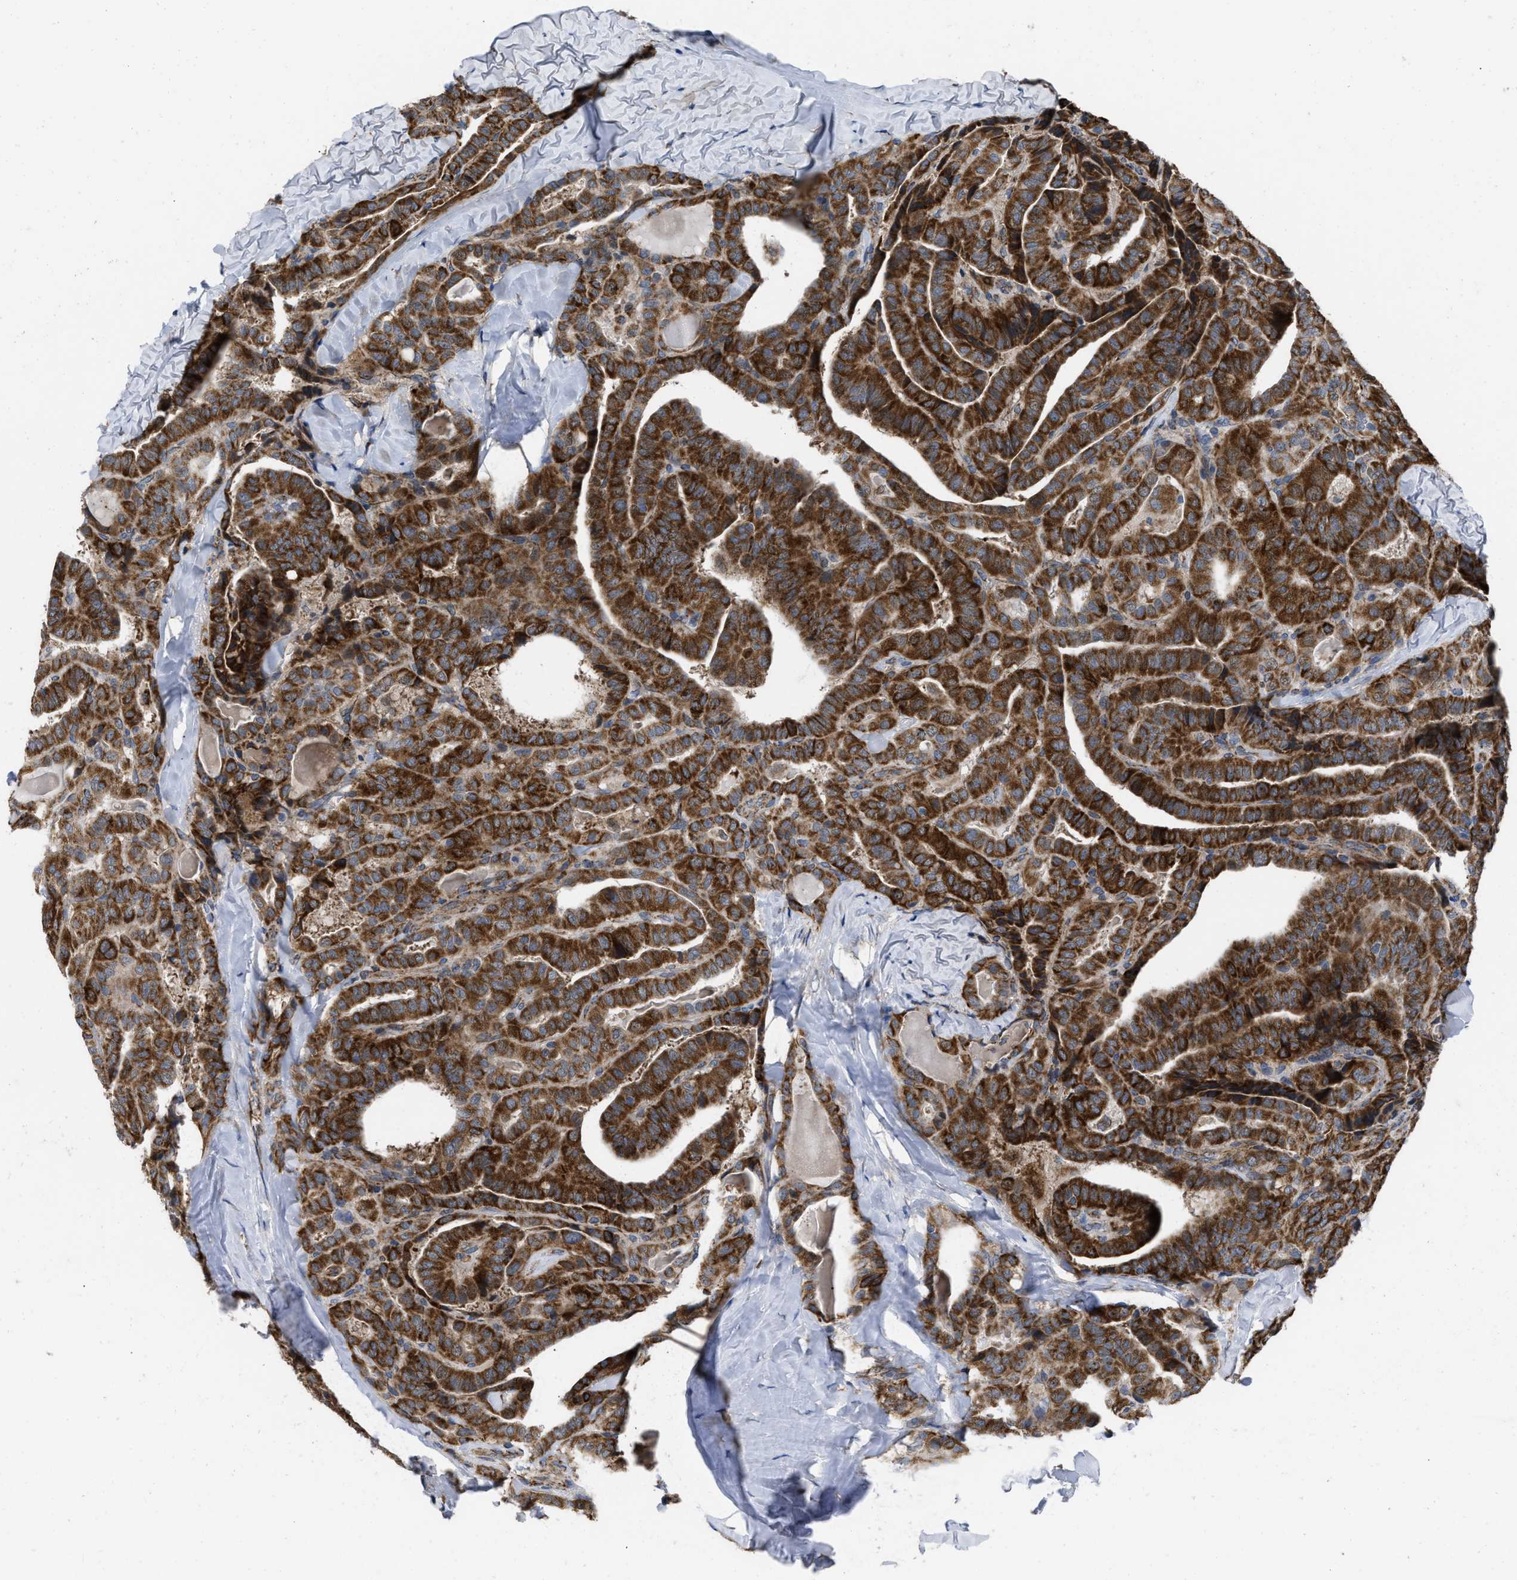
{"staining": {"intensity": "moderate", "quantity": ">75%", "location": "cytoplasmic/membranous"}, "tissue": "thyroid cancer", "cell_type": "Tumor cells", "image_type": "cancer", "snomed": [{"axis": "morphology", "description": "Papillary adenocarcinoma, NOS"}, {"axis": "topography", "description": "Thyroid gland"}], "caption": "The immunohistochemical stain labels moderate cytoplasmic/membranous staining in tumor cells of thyroid cancer tissue.", "gene": "AKAP1", "patient": {"sex": "male", "age": 77}}